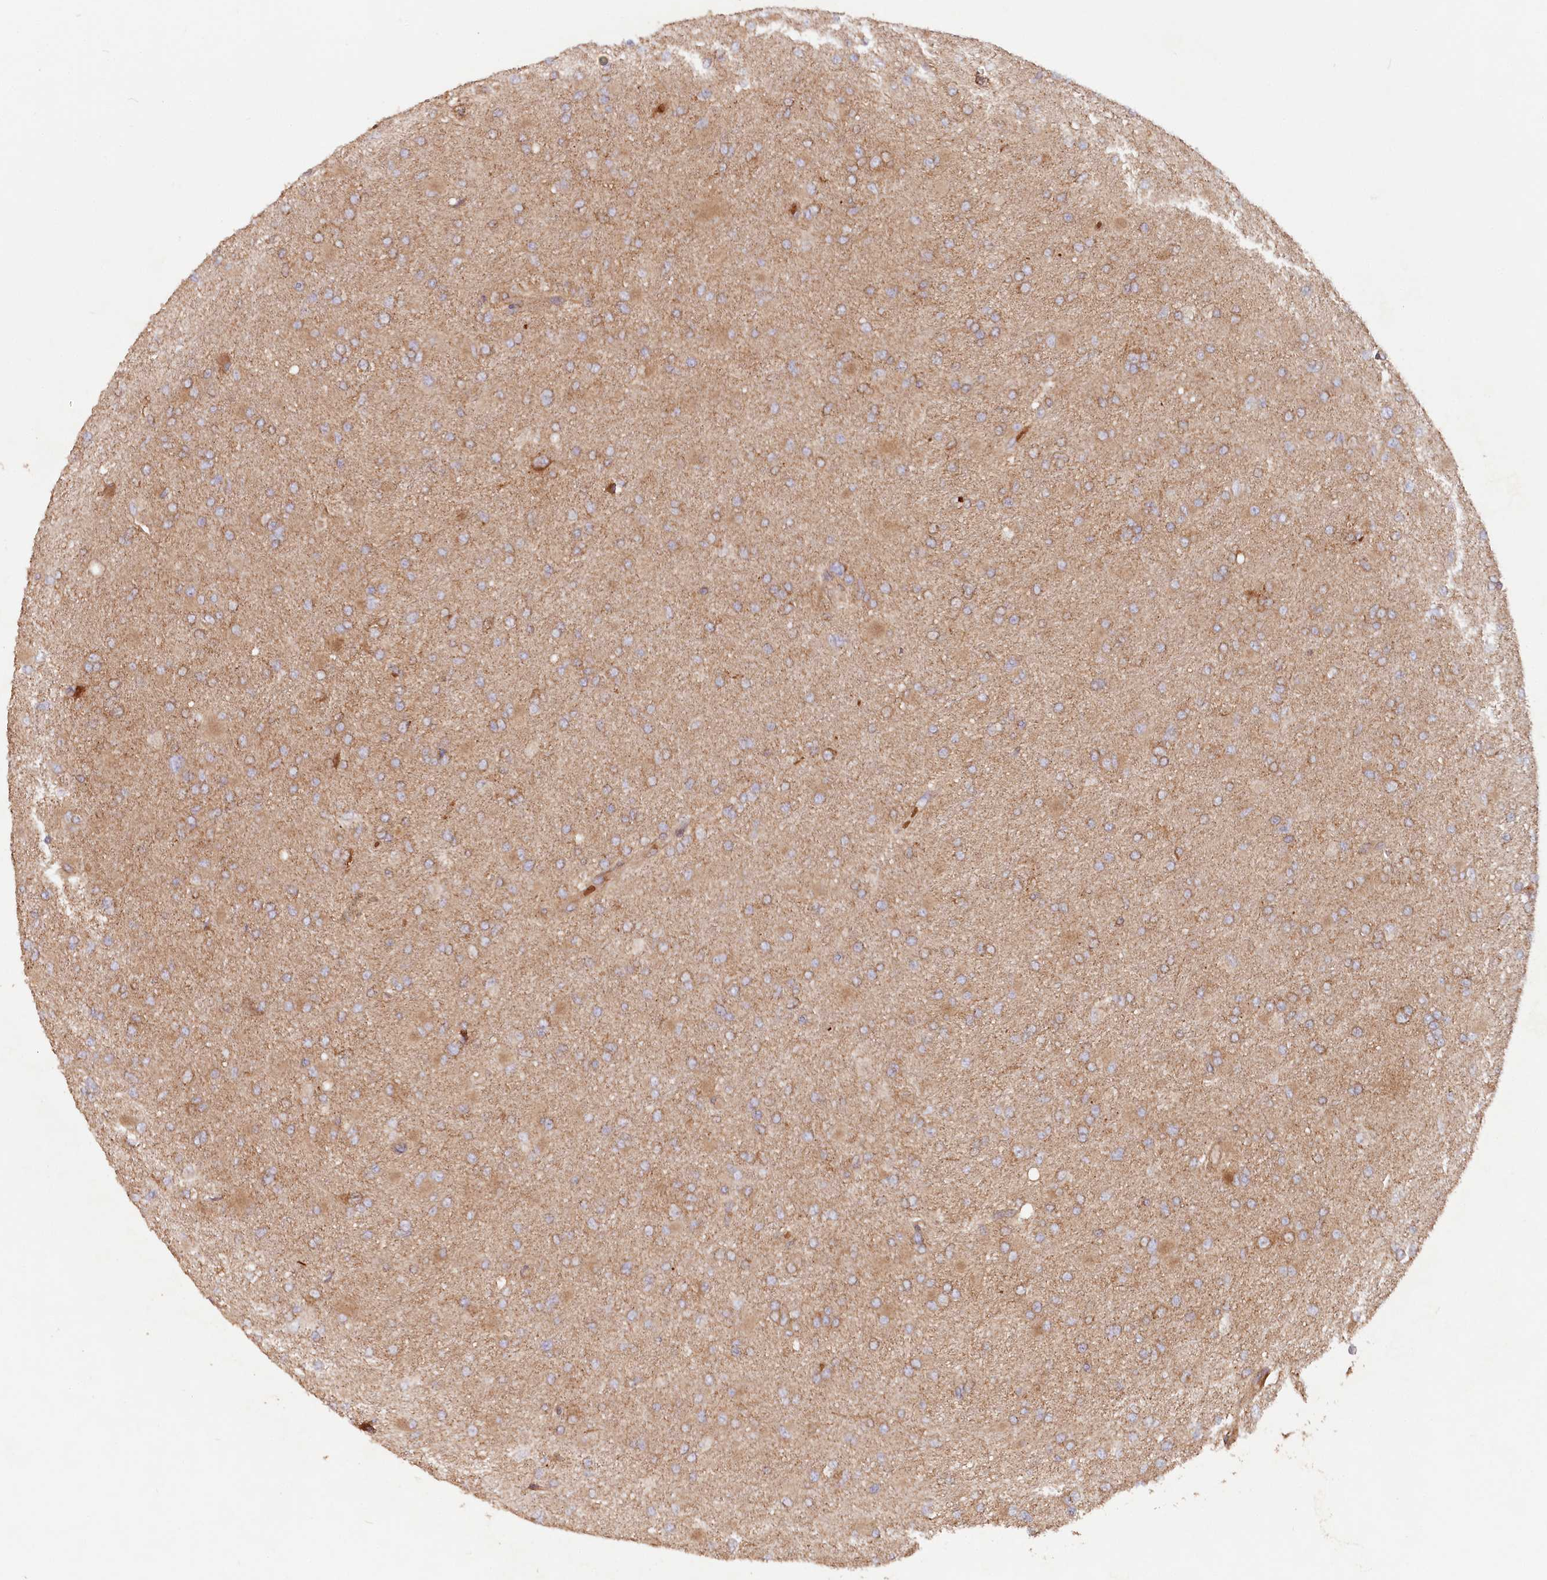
{"staining": {"intensity": "moderate", "quantity": ">75%", "location": "cytoplasmic/membranous"}, "tissue": "glioma", "cell_type": "Tumor cells", "image_type": "cancer", "snomed": [{"axis": "morphology", "description": "Glioma, malignant, High grade"}, {"axis": "topography", "description": "Cerebral cortex"}], "caption": "There is medium levels of moderate cytoplasmic/membranous expression in tumor cells of glioma, as demonstrated by immunohistochemical staining (brown color).", "gene": "PAIP2", "patient": {"sex": "female", "age": 36}}